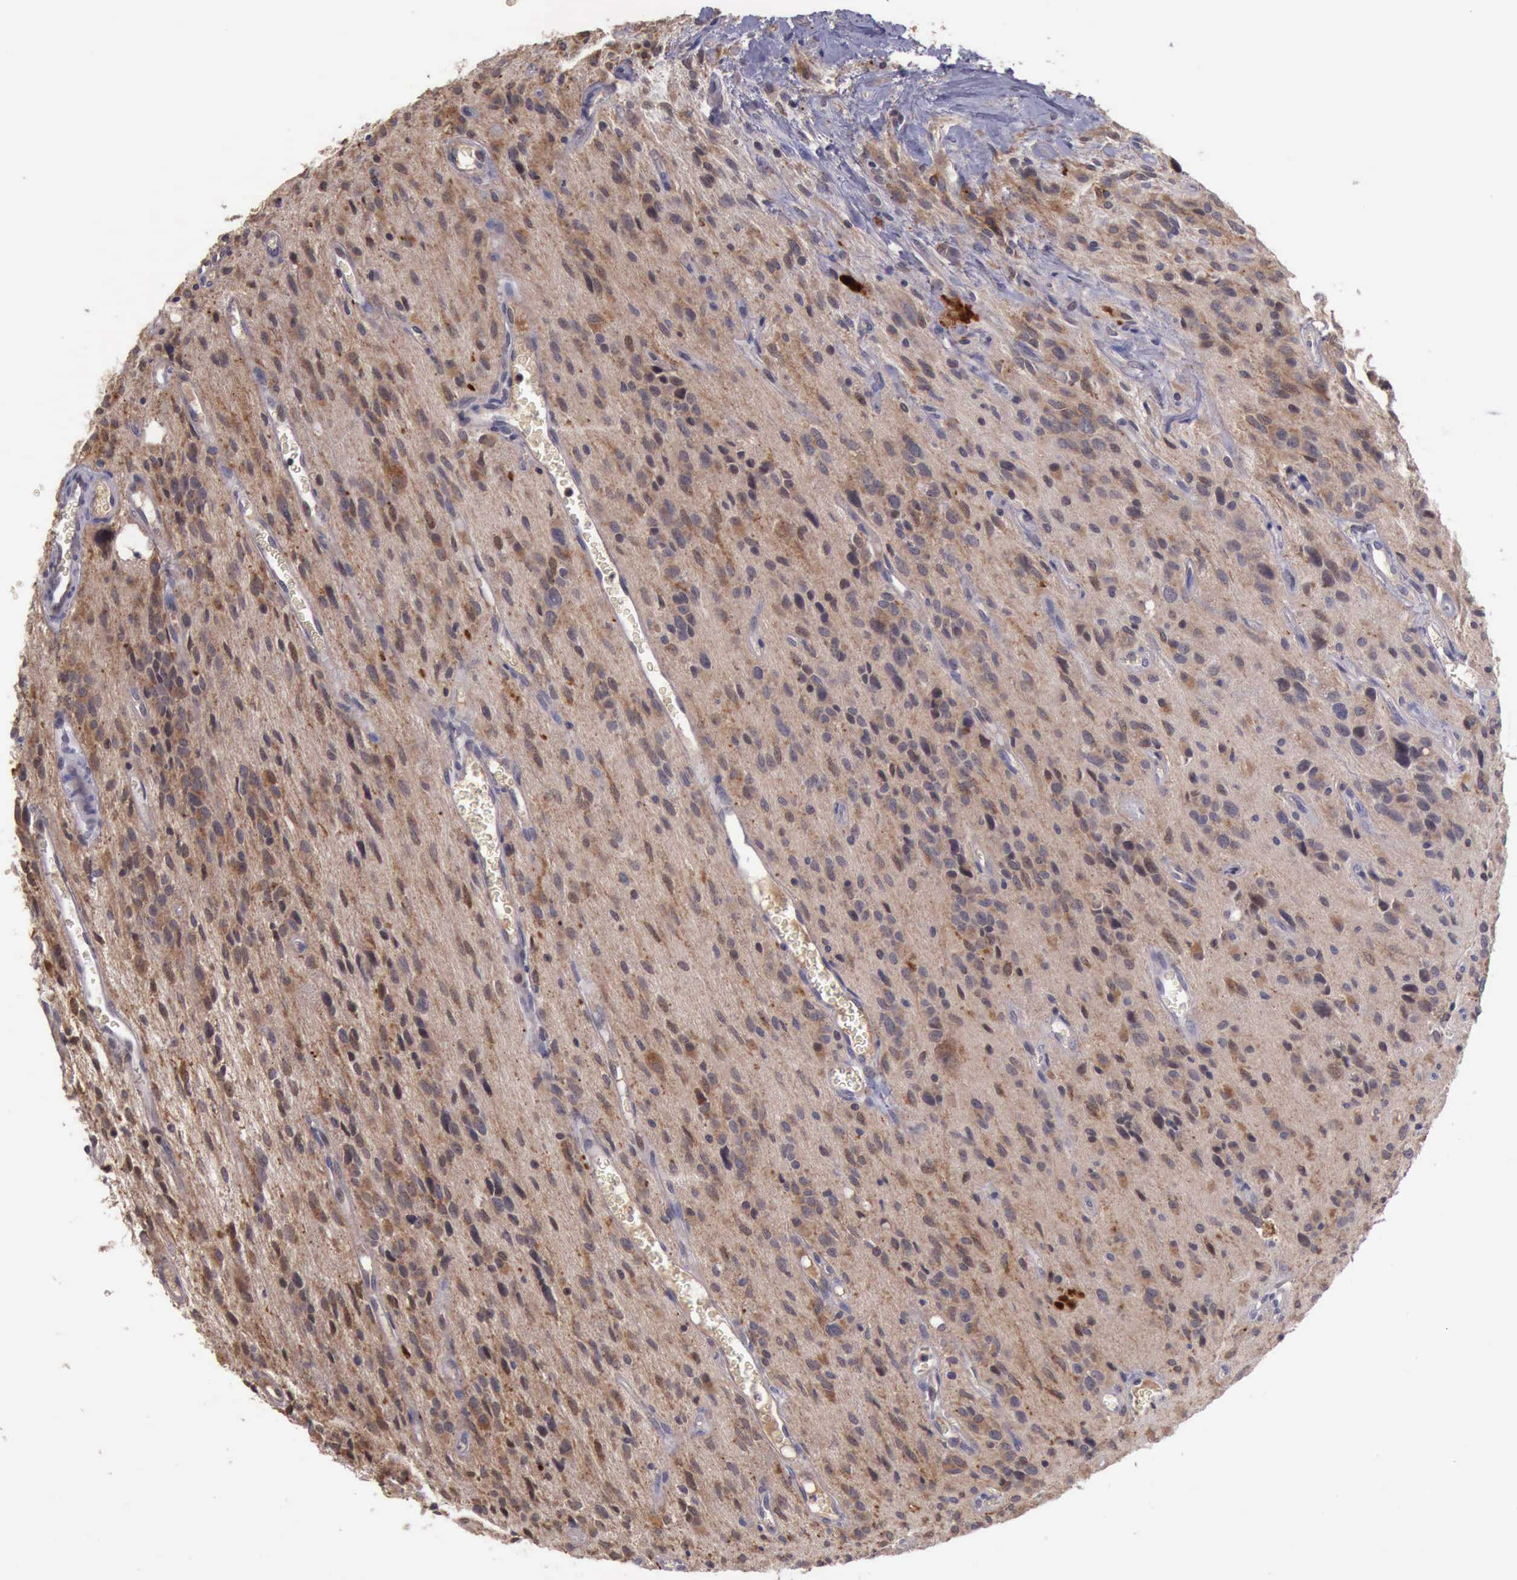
{"staining": {"intensity": "moderate", "quantity": "<25%", "location": "cytoplasmic/membranous"}, "tissue": "glioma", "cell_type": "Tumor cells", "image_type": "cancer", "snomed": [{"axis": "morphology", "description": "Glioma, malignant, Low grade"}, {"axis": "topography", "description": "Brain"}], "caption": "Human low-grade glioma (malignant) stained for a protein (brown) displays moderate cytoplasmic/membranous positive positivity in about <25% of tumor cells.", "gene": "RAB39B", "patient": {"sex": "female", "age": 15}}